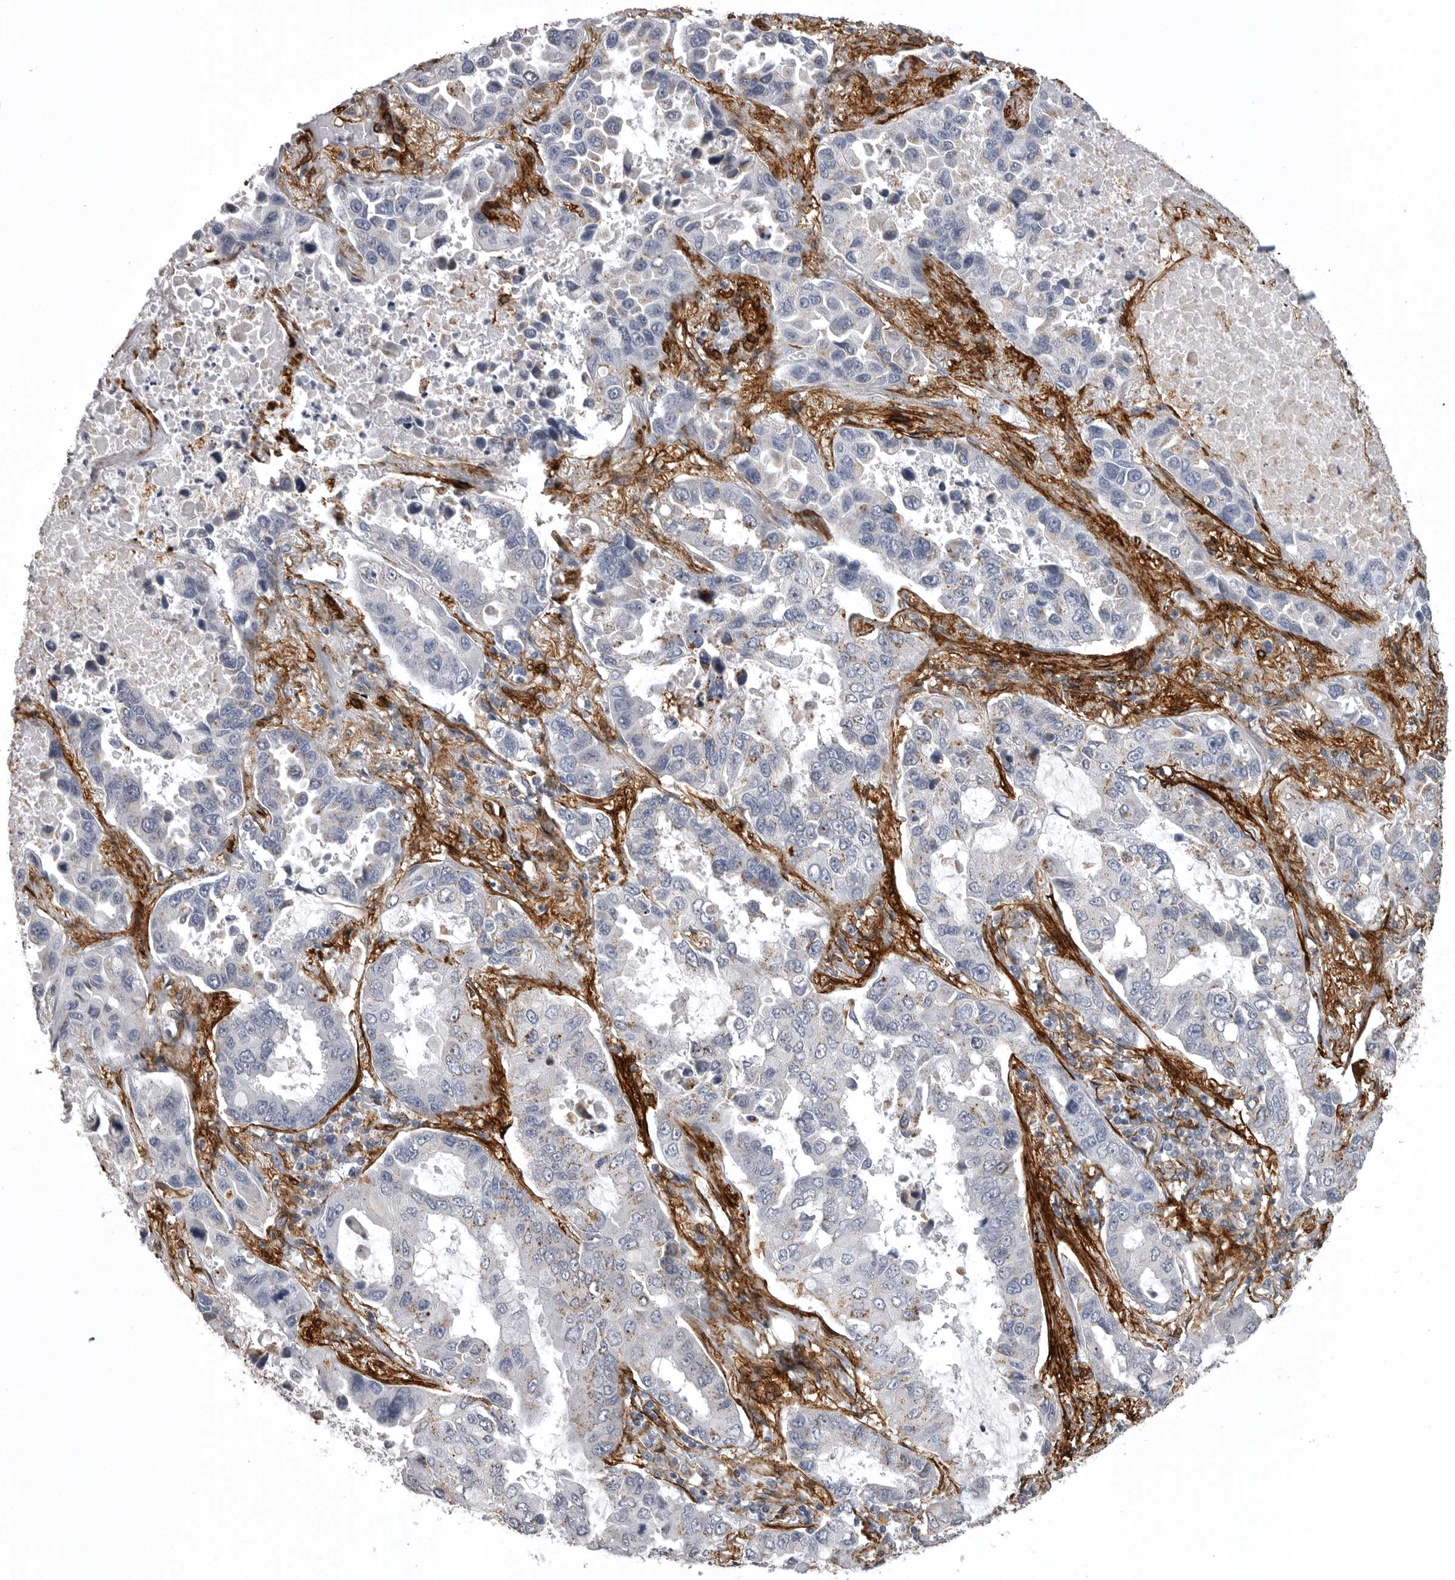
{"staining": {"intensity": "negative", "quantity": "none", "location": "none"}, "tissue": "lung cancer", "cell_type": "Tumor cells", "image_type": "cancer", "snomed": [{"axis": "morphology", "description": "Adenocarcinoma, NOS"}, {"axis": "topography", "description": "Lung"}], "caption": "IHC of adenocarcinoma (lung) demonstrates no staining in tumor cells.", "gene": "AOC3", "patient": {"sex": "male", "age": 64}}